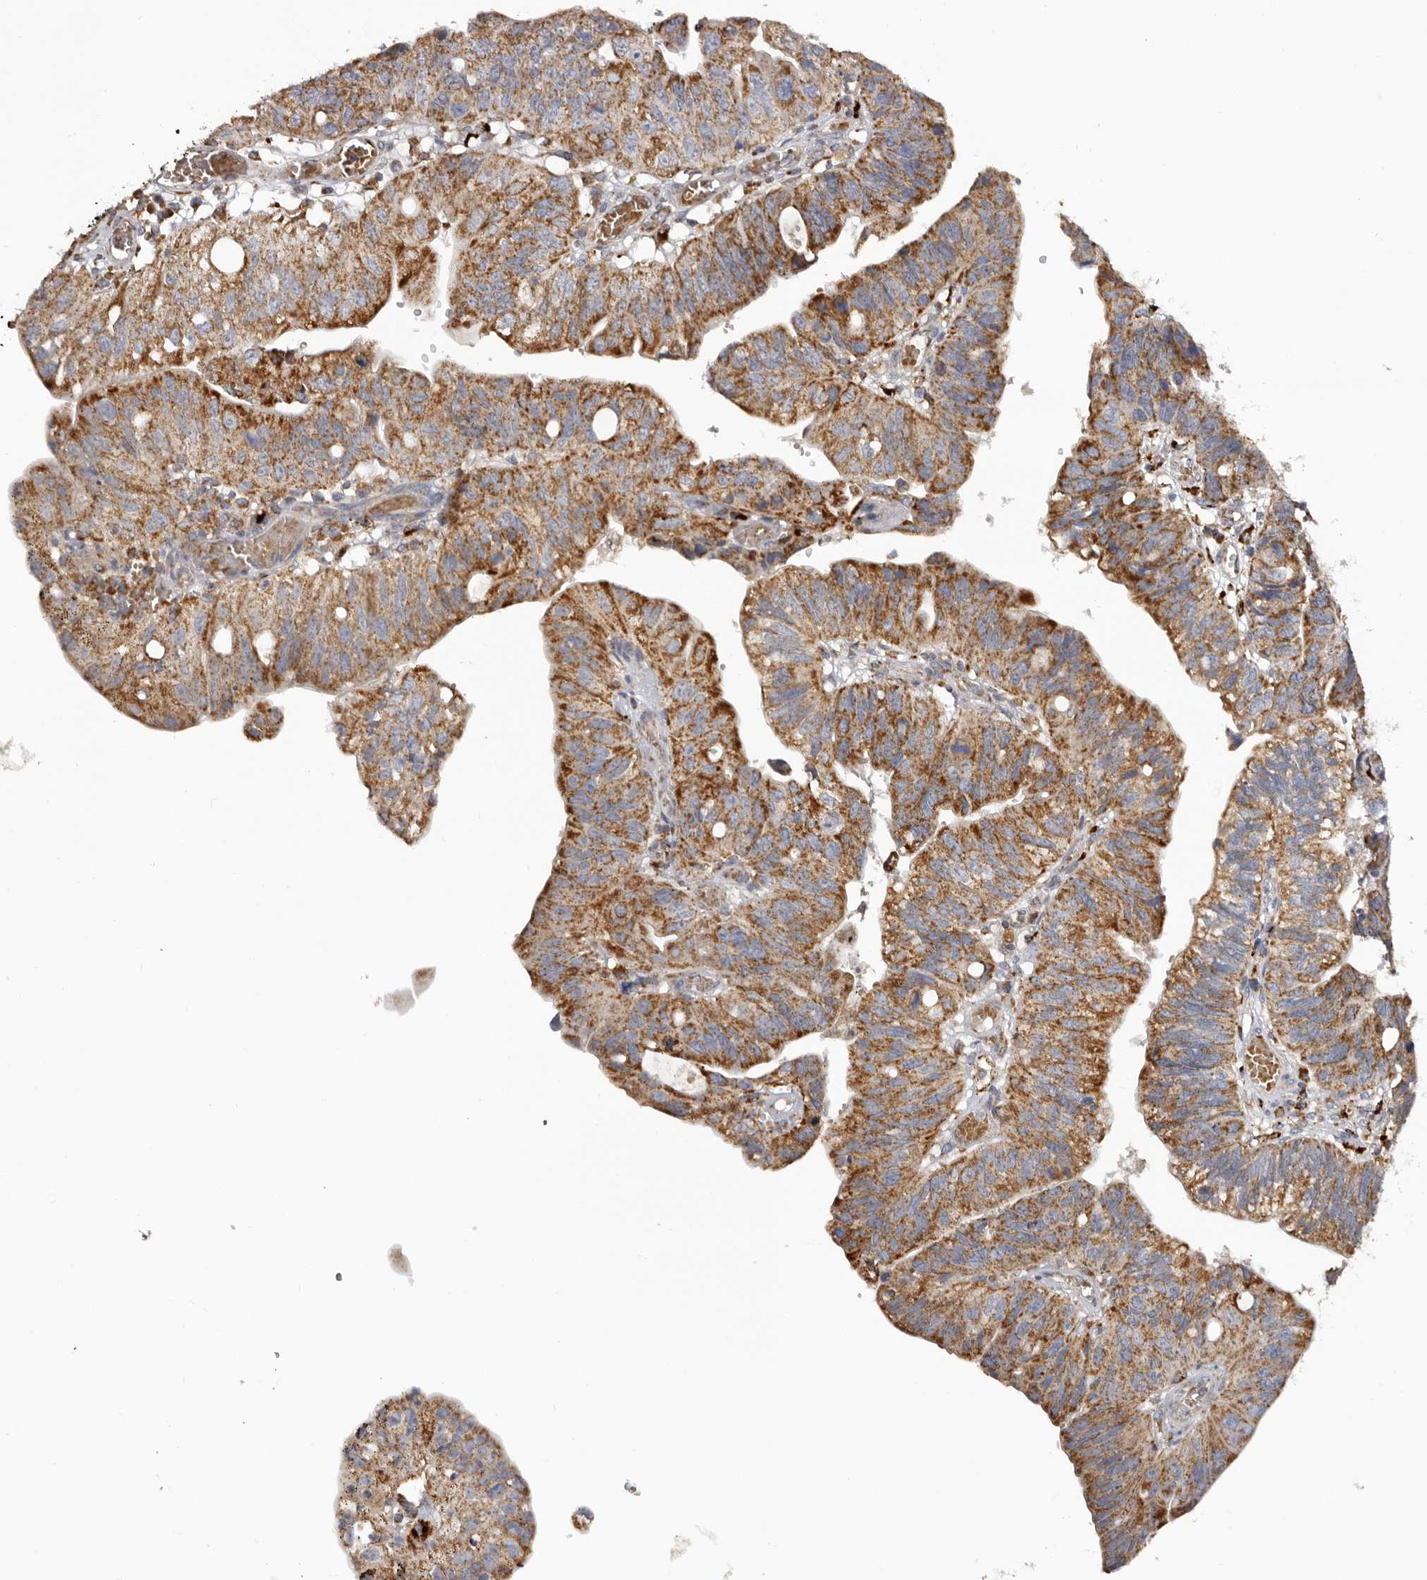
{"staining": {"intensity": "moderate", "quantity": ">75%", "location": "cytoplasmic/membranous"}, "tissue": "stomach cancer", "cell_type": "Tumor cells", "image_type": "cancer", "snomed": [{"axis": "morphology", "description": "Adenocarcinoma, NOS"}, {"axis": "topography", "description": "Stomach"}], "caption": "IHC of stomach cancer (adenocarcinoma) reveals medium levels of moderate cytoplasmic/membranous positivity in approximately >75% of tumor cells. (Stains: DAB (3,3'-diaminobenzidine) in brown, nuclei in blue, Microscopy: brightfield microscopy at high magnification).", "gene": "MECR", "patient": {"sex": "male", "age": 59}}